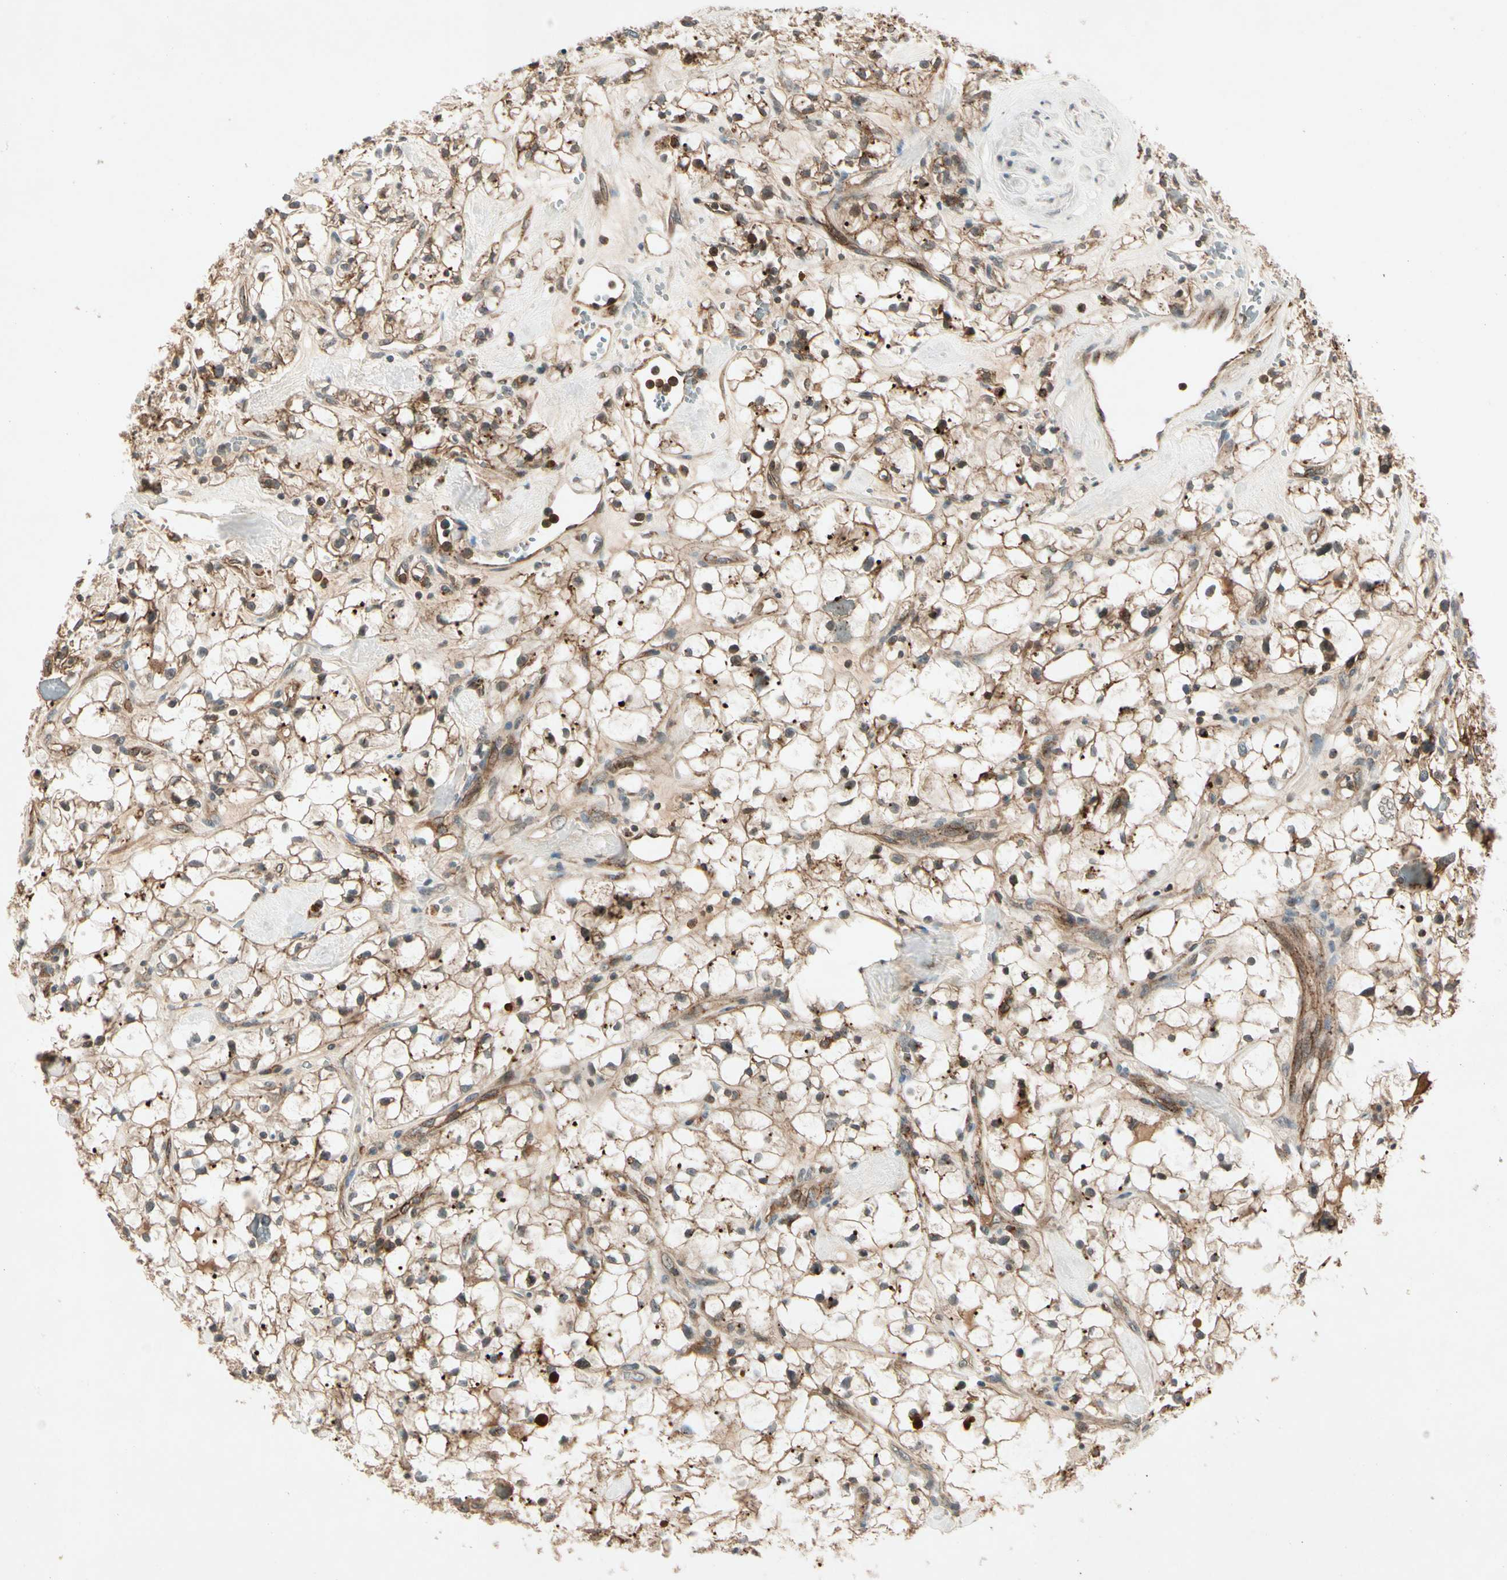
{"staining": {"intensity": "strong", "quantity": ">75%", "location": "cytoplasmic/membranous"}, "tissue": "renal cancer", "cell_type": "Tumor cells", "image_type": "cancer", "snomed": [{"axis": "morphology", "description": "Adenocarcinoma, NOS"}, {"axis": "topography", "description": "Kidney"}], "caption": "Brown immunohistochemical staining in renal cancer reveals strong cytoplasmic/membranous staining in approximately >75% of tumor cells.", "gene": "FLOT1", "patient": {"sex": "female", "age": 60}}